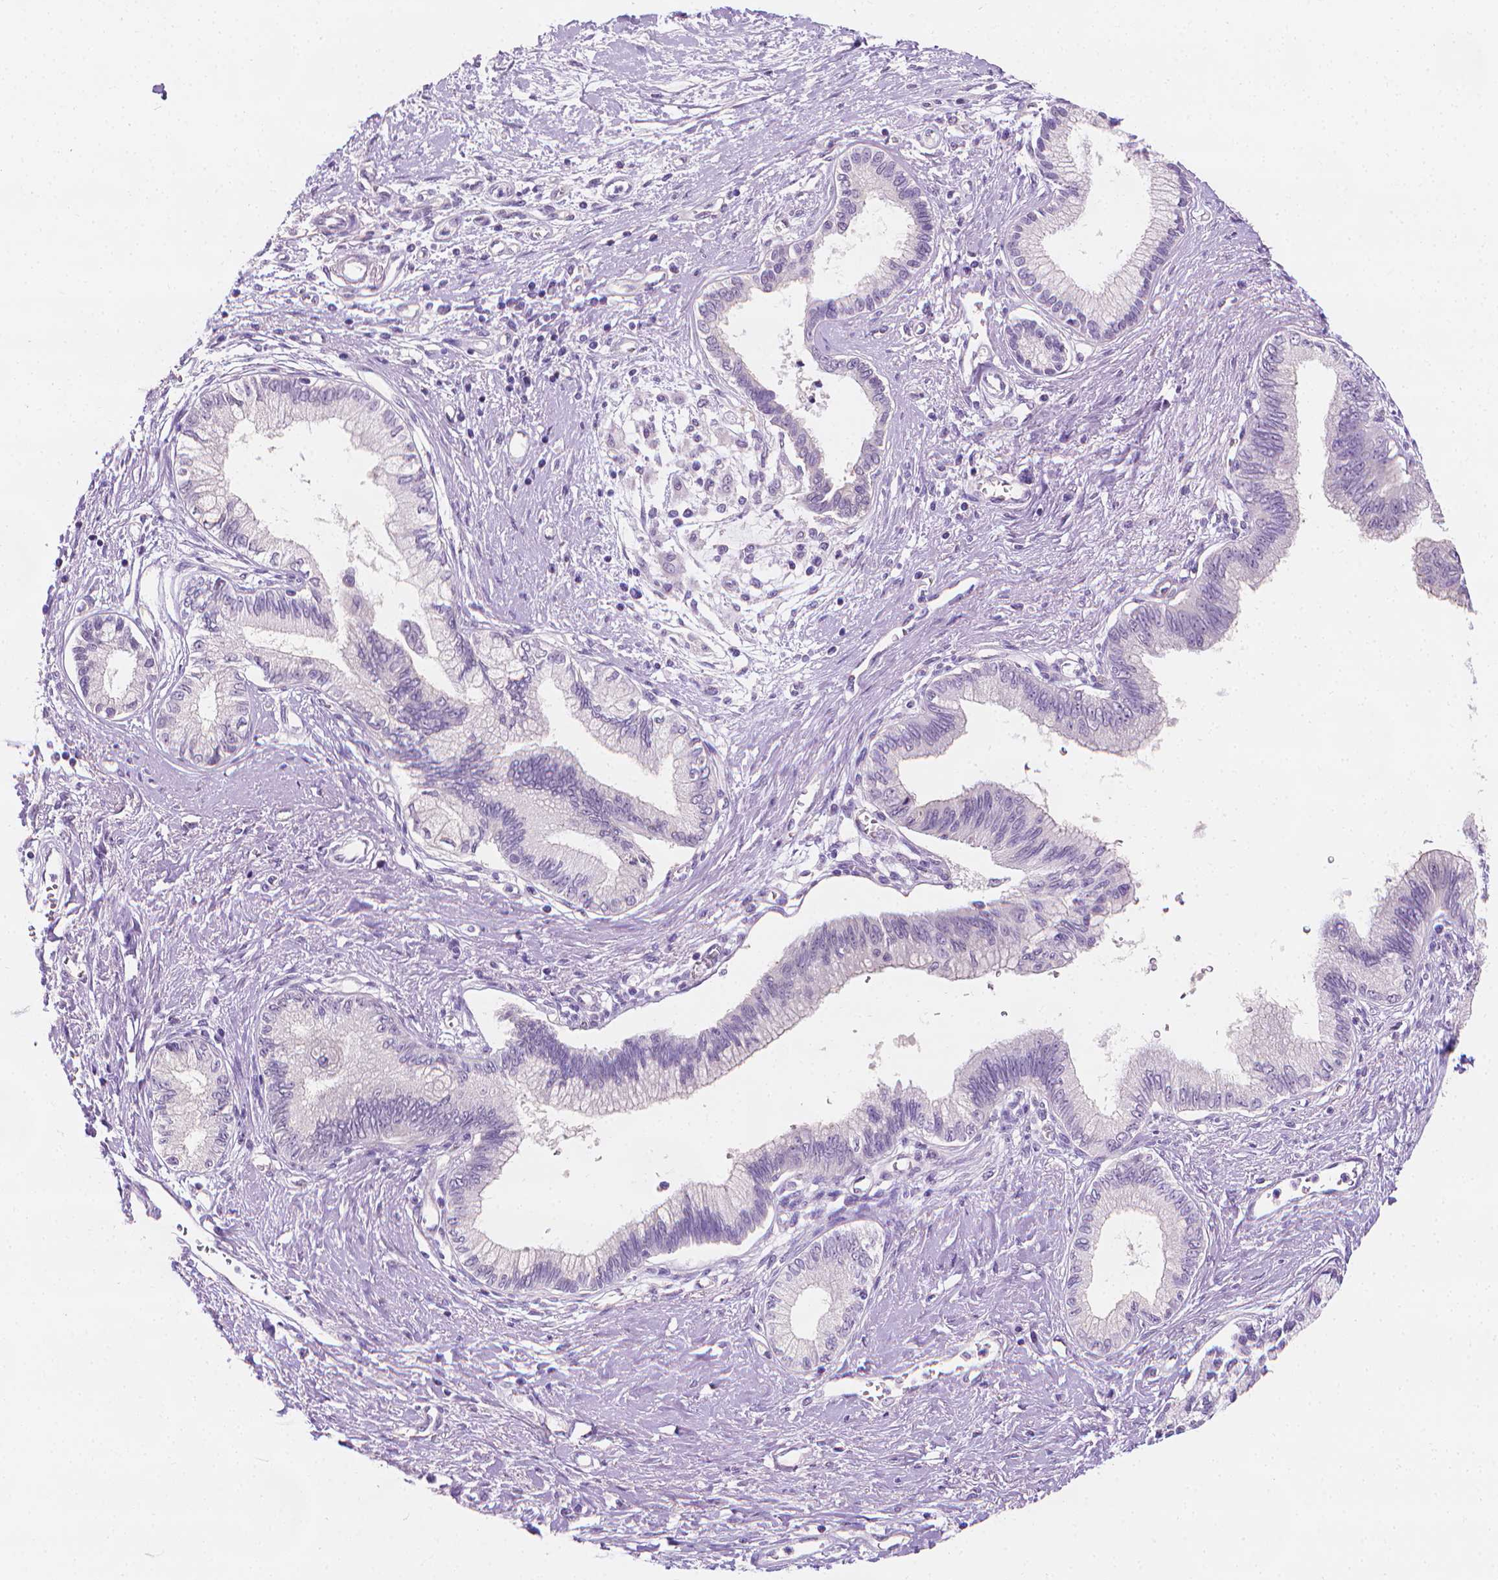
{"staining": {"intensity": "negative", "quantity": "none", "location": "none"}, "tissue": "pancreatic cancer", "cell_type": "Tumor cells", "image_type": "cancer", "snomed": [{"axis": "morphology", "description": "Adenocarcinoma, NOS"}, {"axis": "topography", "description": "Pancreas"}], "caption": "Protein analysis of adenocarcinoma (pancreatic) displays no significant expression in tumor cells. (DAB immunohistochemistry visualized using brightfield microscopy, high magnification).", "gene": "FASN", "patient": {"sex": "female", "age": 77}}